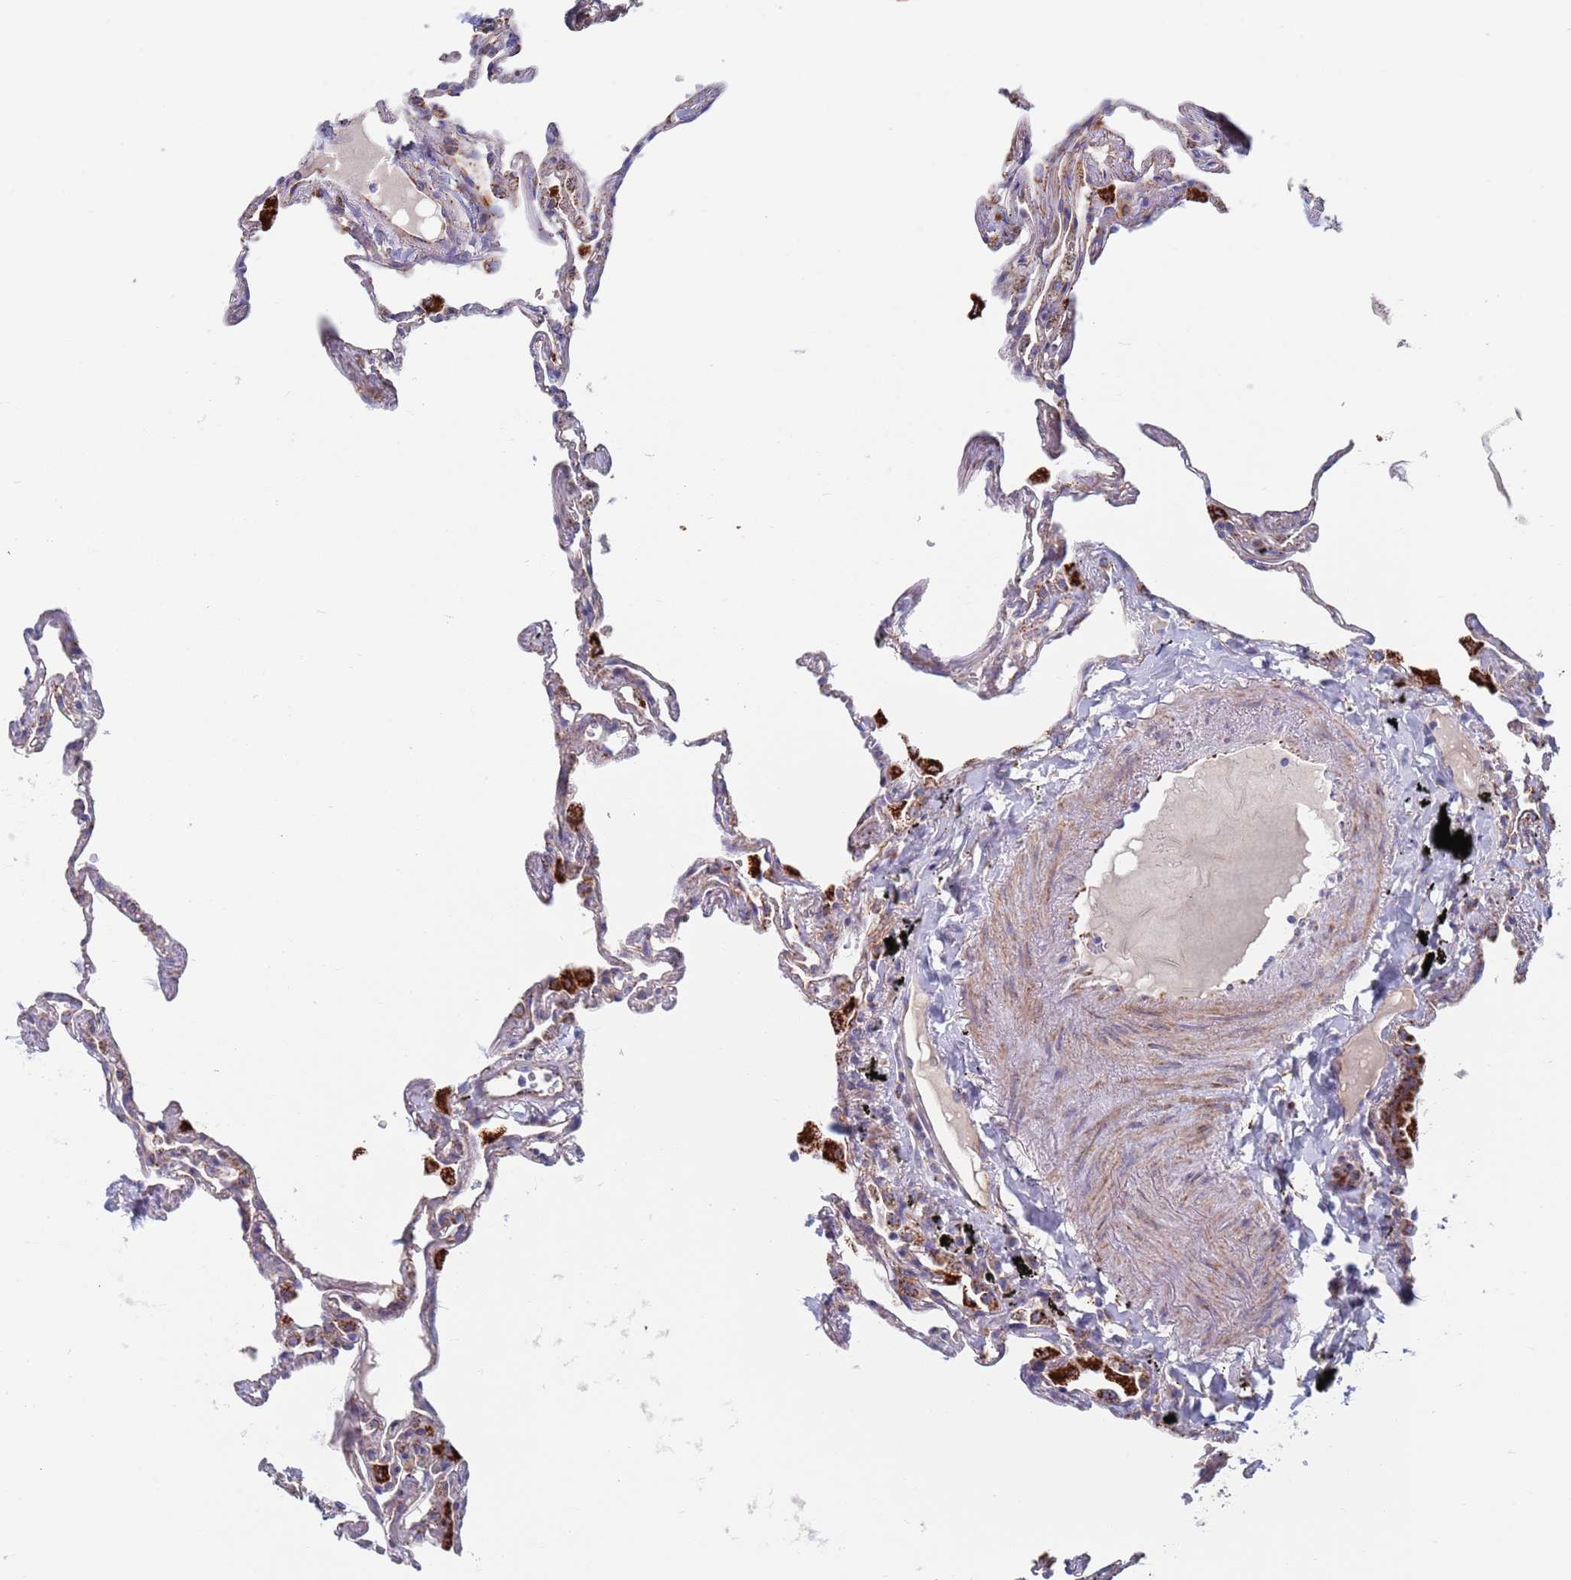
{"staining": {"intensity": "weak", "quantity": "25%-75%", "location": "cytoplasmic/membranous"}, "tissue": "lung", "cell_type": "Alveolar cells", "image_type": "normal", "snomed": [{"axis": "morphology", "description": "Normal tissue, NOS"}, {"axis": "topography", "description": "Lung"}], "caption": "Unremarkable lung displays weak cytoplasmic/membranous staining in approximately 25%-75% of alveolar cells.", "gene": "CHCHD6", "patient": {"sex": "female", "age": 67}}